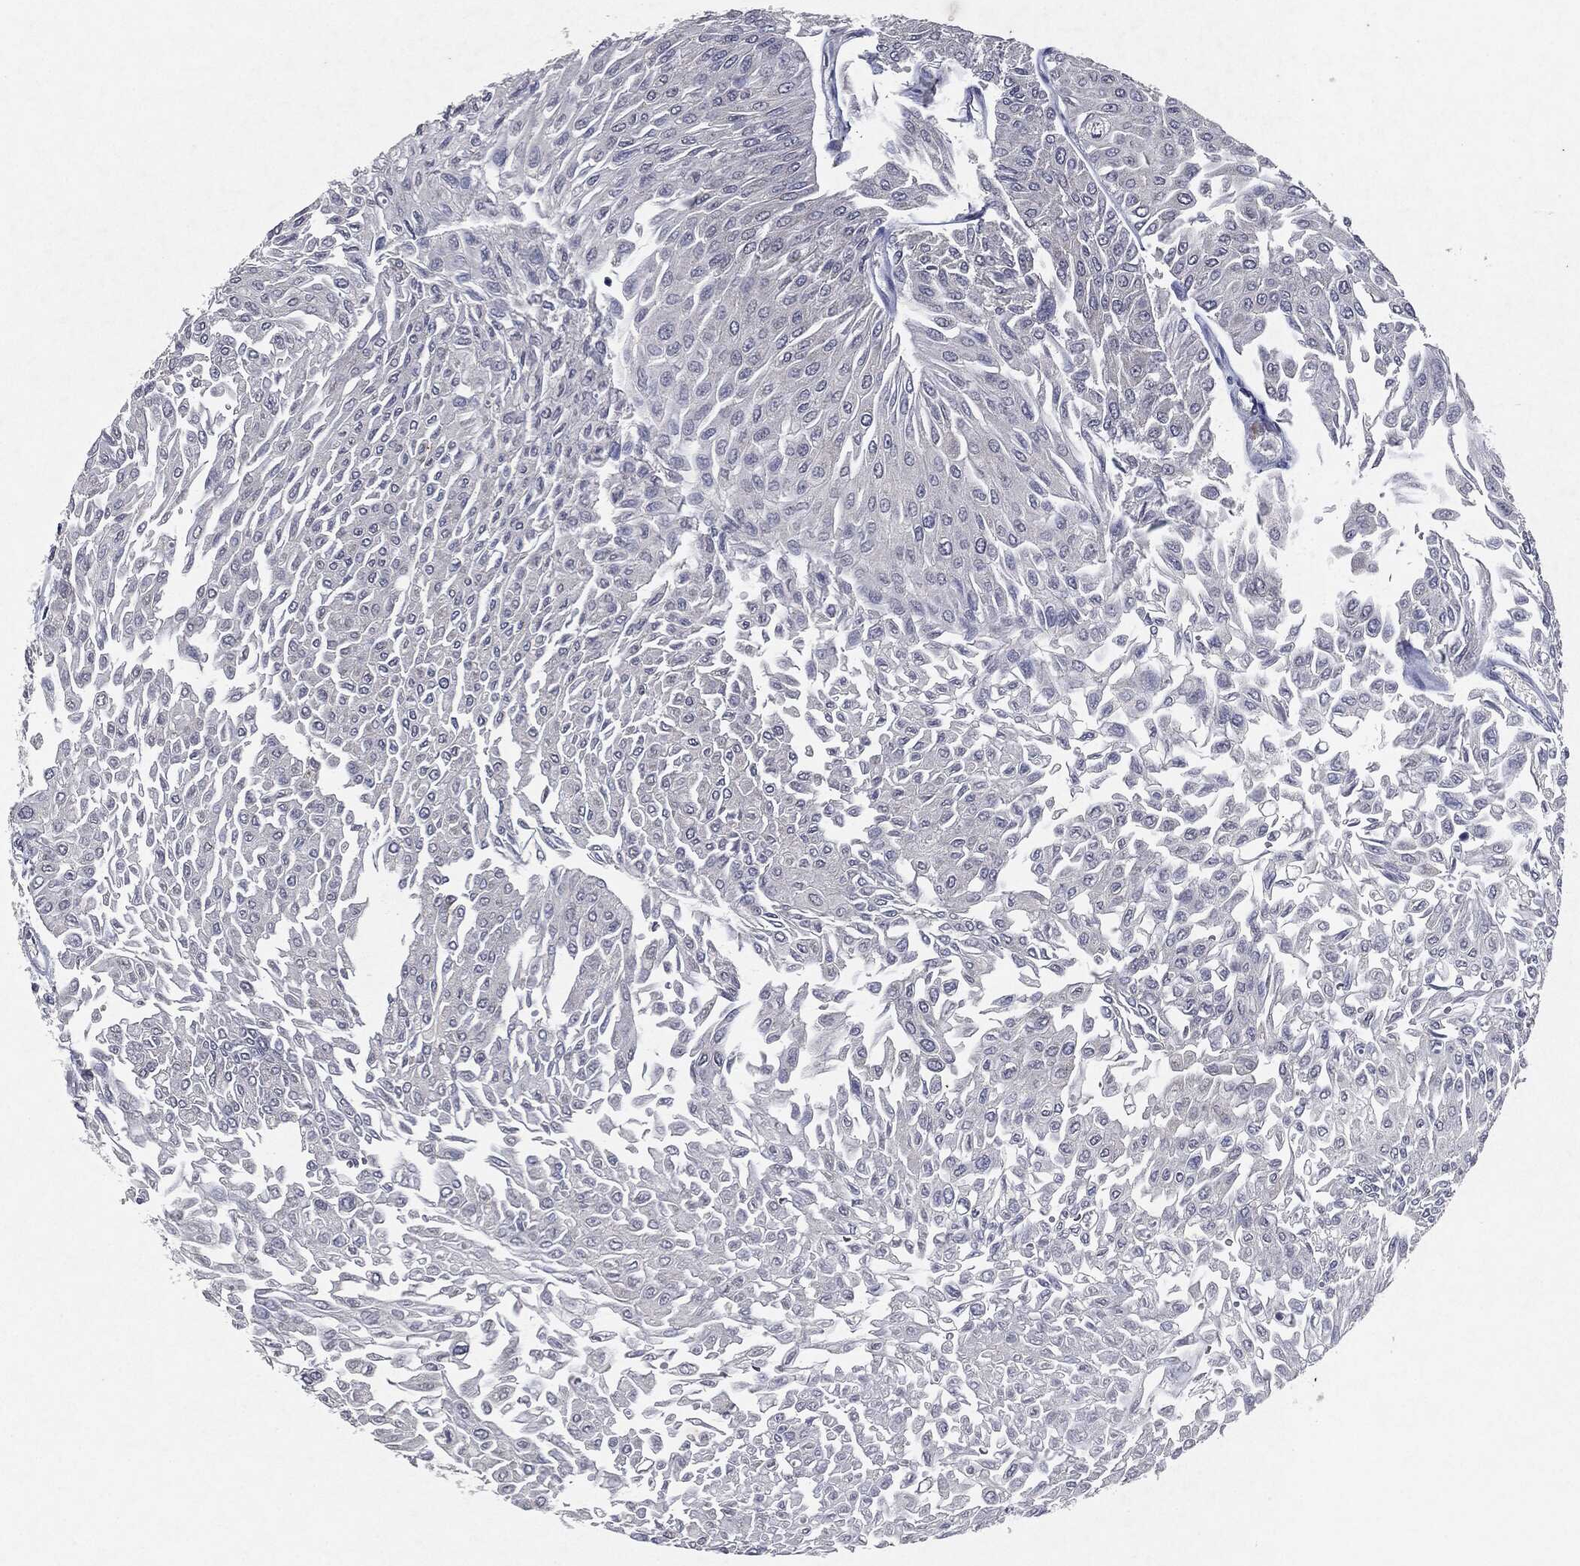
{"staining": {"intensity": "negative", "quantity": "none", "location": "none"}, "tissue": "urothelial cancer", "cell_type": "Tumor cells", "image_type": "cancer", "snomed": [{"axis": "morphology", "description": "Urothelial carcinoma, Low grade"}, {"axis": "topography", "description": "Urinary bladder"}], "caption": "A micrograph of human urothelial carcinoma (low-grade) is negative for staining in tumor cells.", "gene": "SLC31A2", "patient": {"sex": "male", "age": 67}}